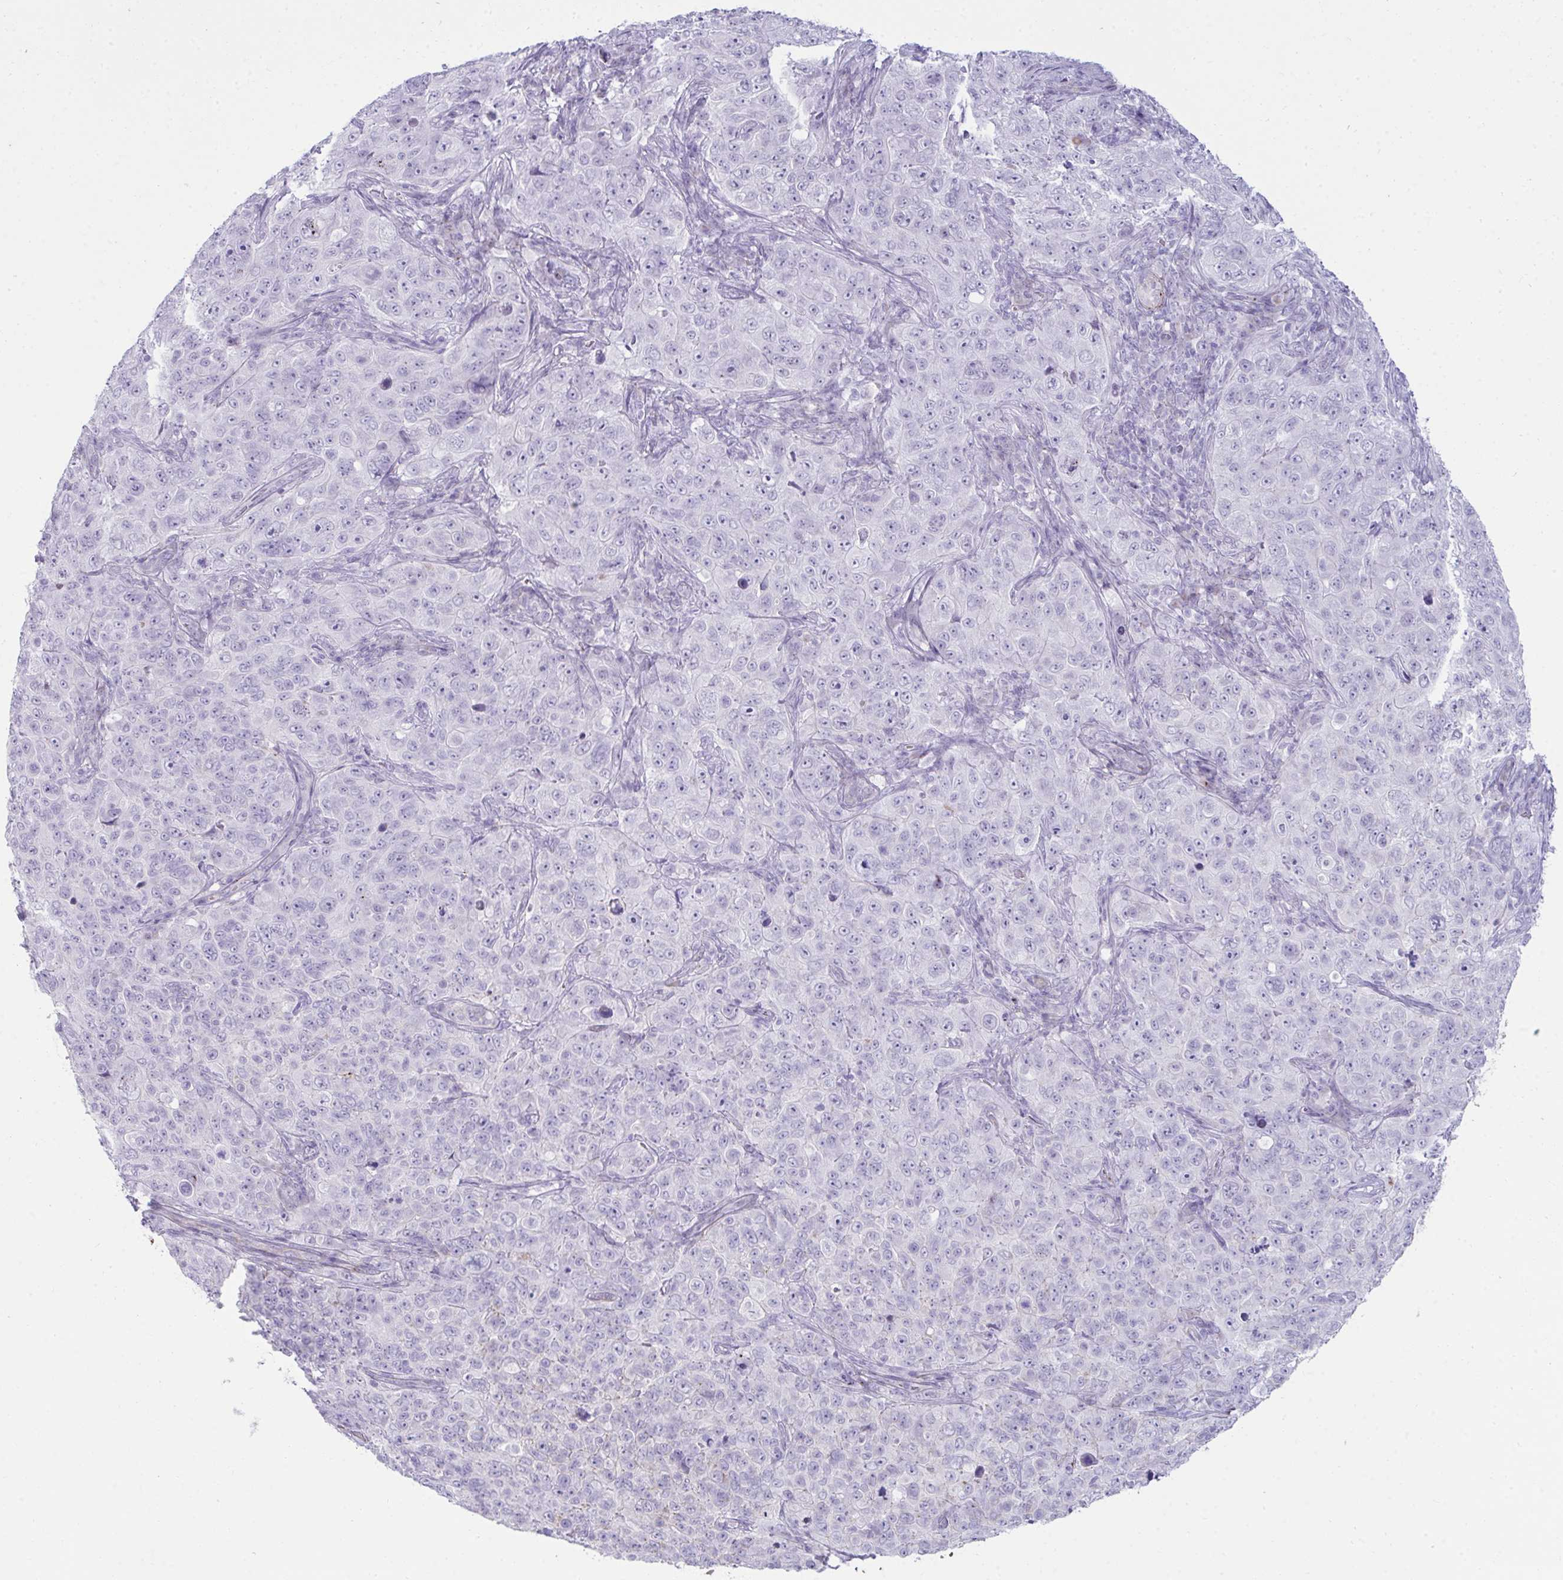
{"staining": {"intensity": "negative", "quantity": "none", "location": "none"}, "tissue": "pancreatic cancer", "cell_type": "Tumor cells", "image_type": "cancer", "snomed": [{"axis": "morphology", "description": "Adenocarcinoma, NOS"}, {"axis": "topography", "description": "Pancreas"}], "caption": "Pancreatic cancer (adenocarcinoma) was stained to show a protein in brown. There is no significant expression in tumor cells.", "gene": "UBL3", "patient": {"sex": "male", "age": 68}}